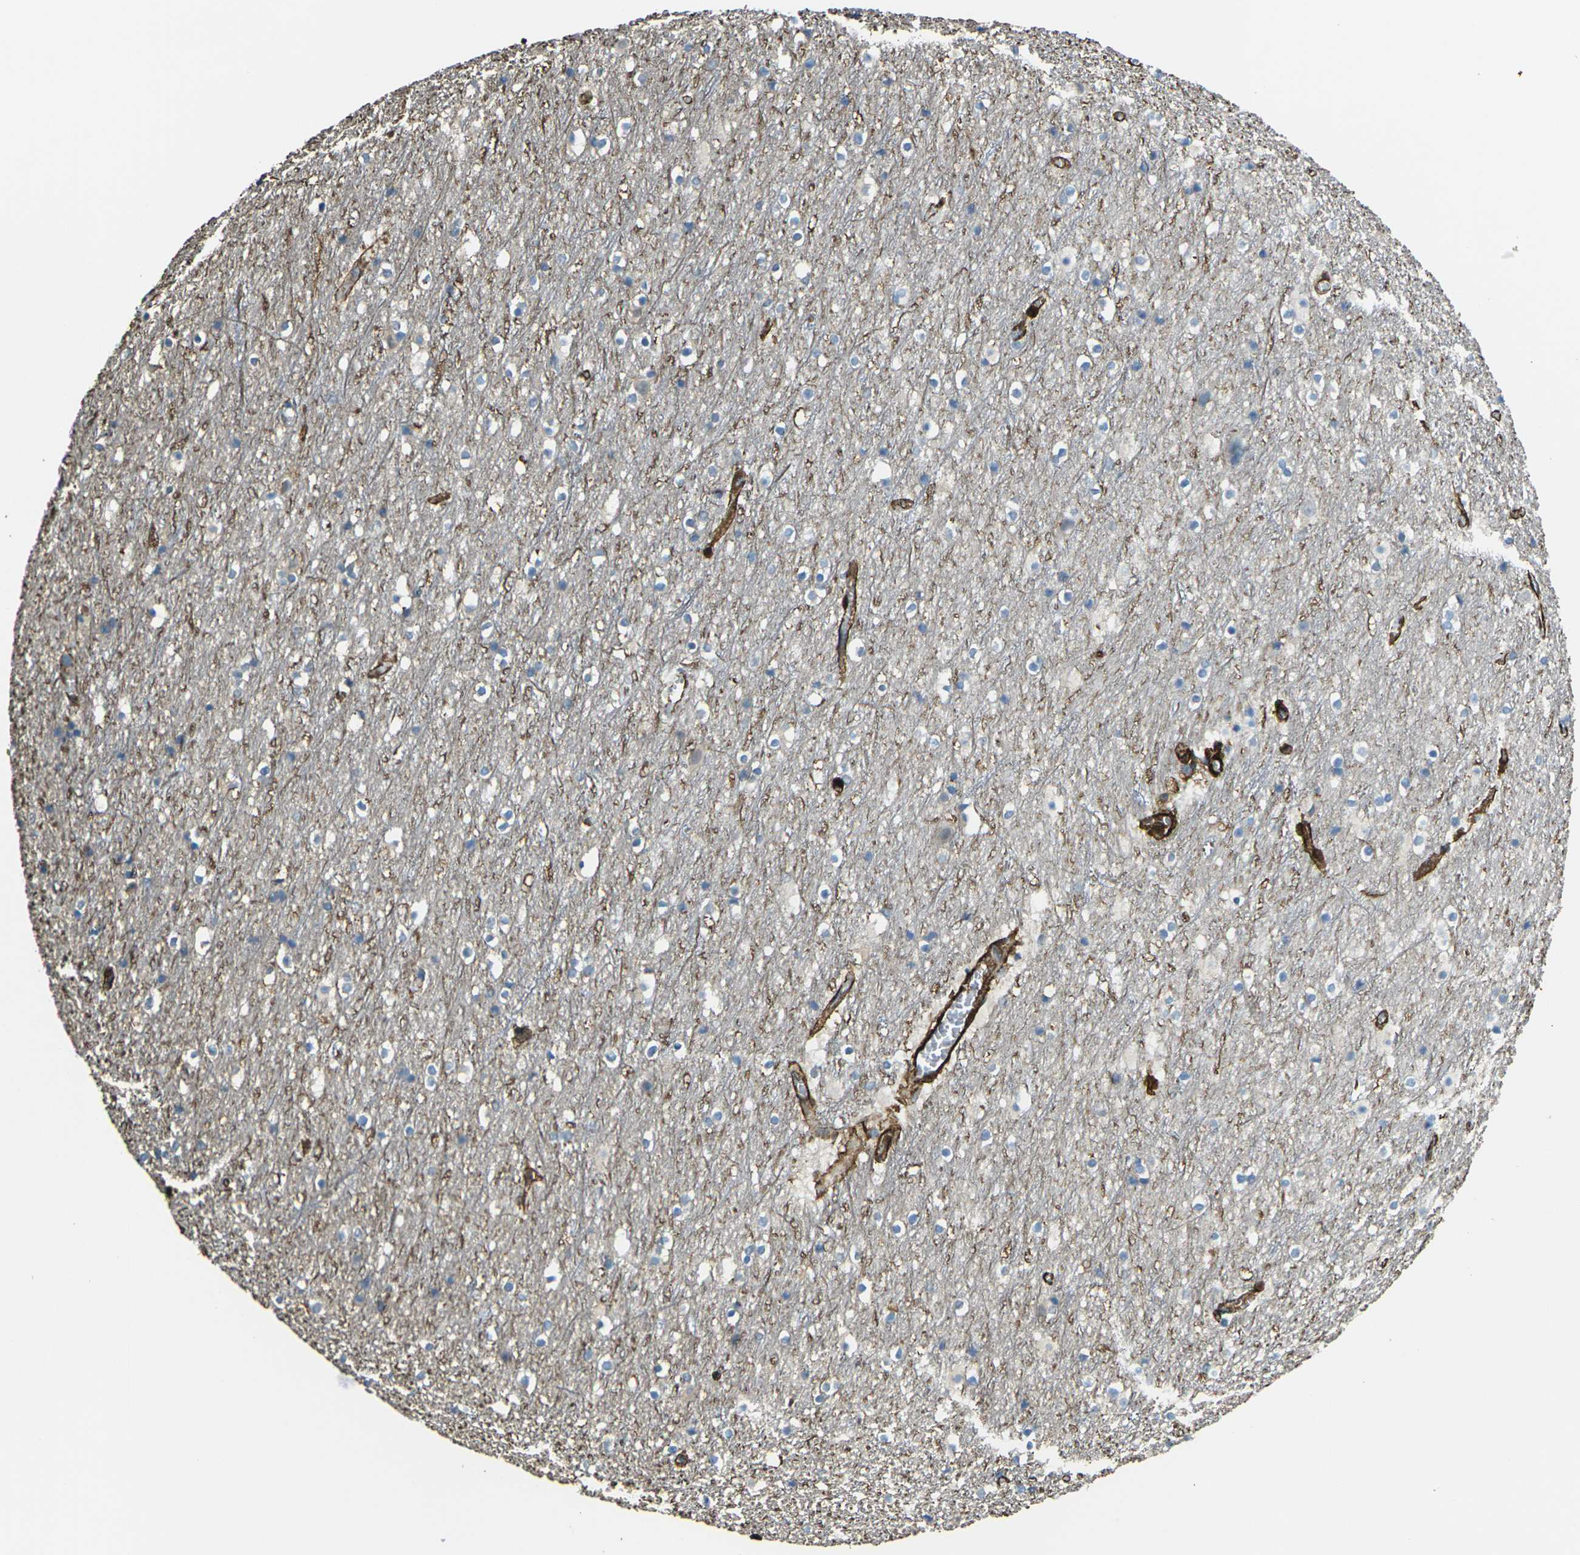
{"staining": {"intensity": "strong", "quantity": ">75%", "location": "cytoplasmic/membranous"}, "tissue": "cerebral cortex", "cell_type": "Endothelial cells", "image_type": "normal", "snomed": [{"axis": "morphology", "description": "Normal tissue, NOS"}, {"axis": "topography", "description": "Cerebral cortex"}], "caption": "Protein staining displays strong cytoplasmic/membranous staining in approximately >75% of endothelial cells in unremarkable cerebral cortex. Immunohistochemistry stains the protein in brown and the nuclei are stained blue.", "gene": "GRAMD1C", "patient": {"sex": "male", "age": 45}}